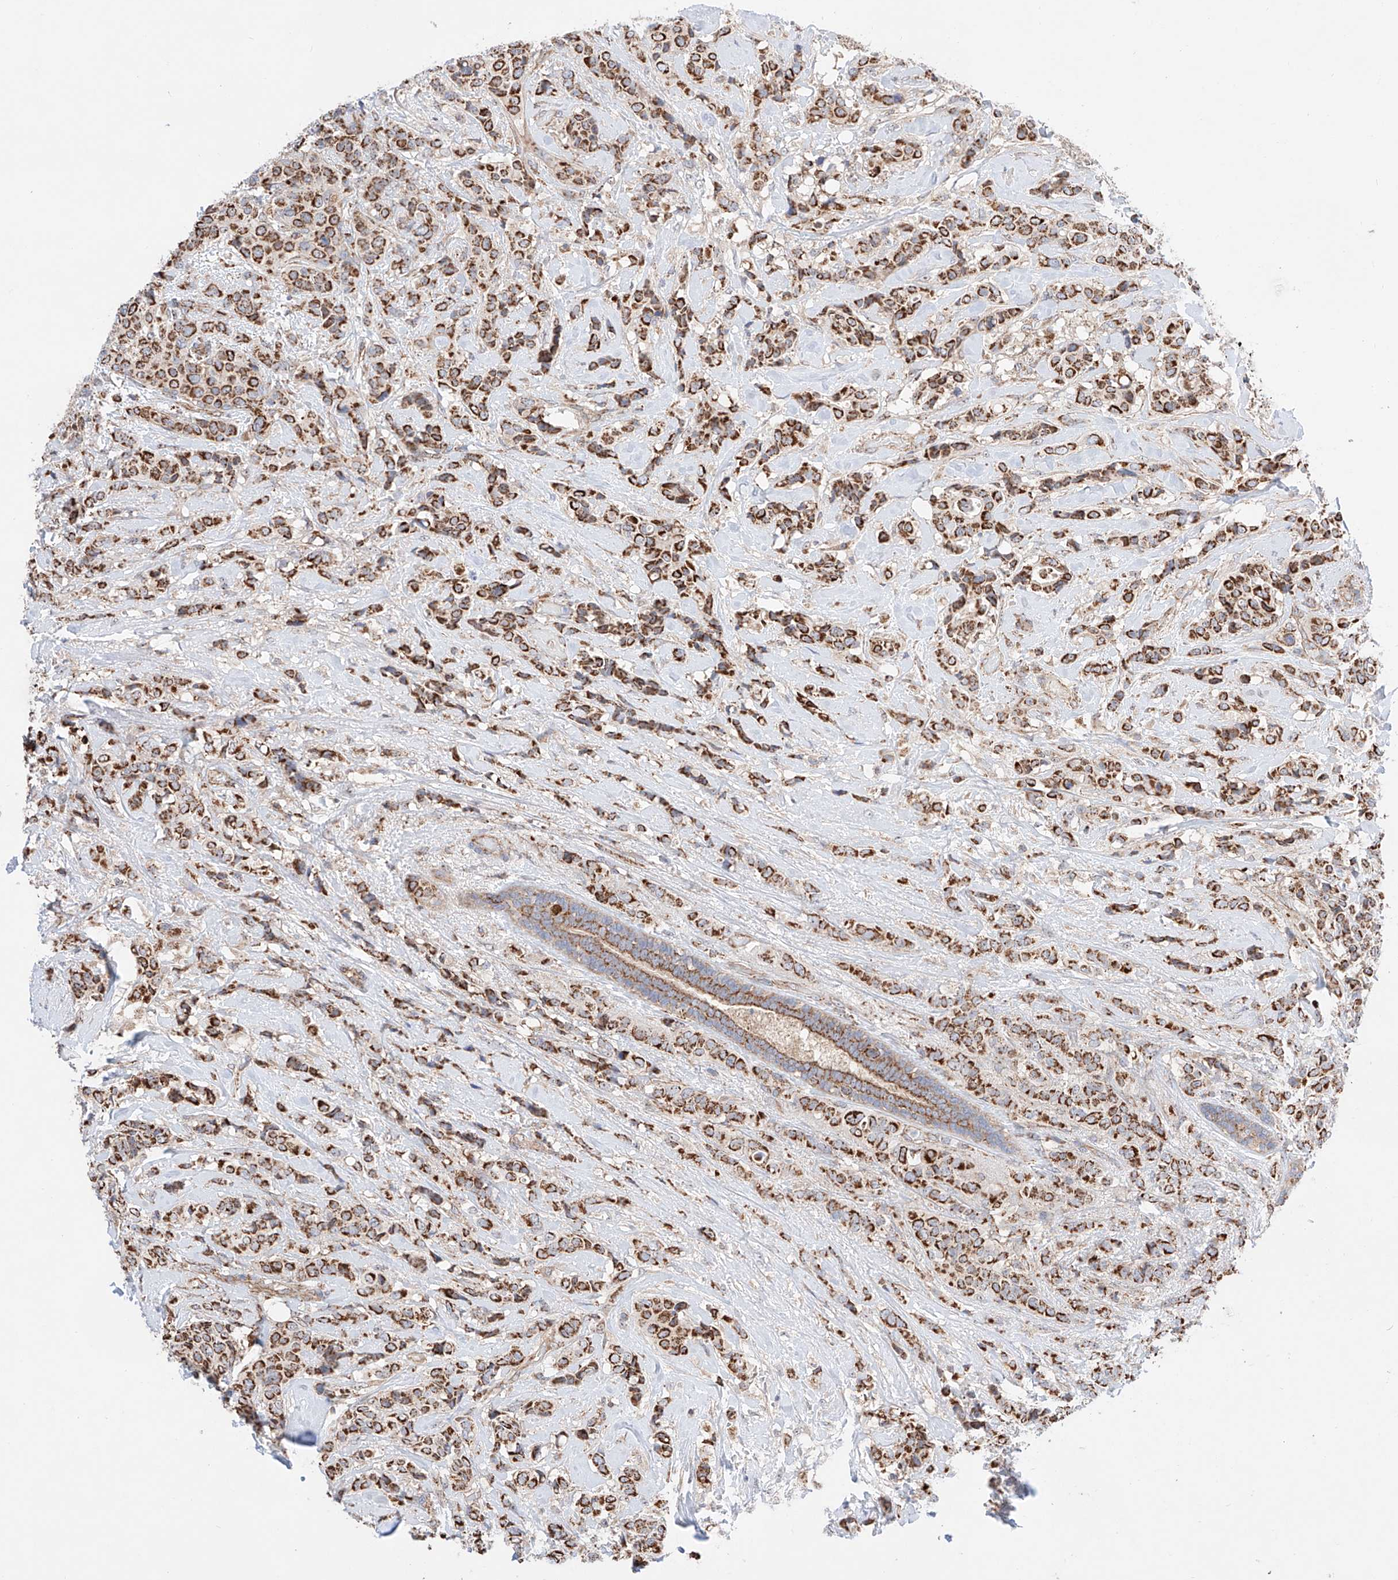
{"staining": {"intensity": "strong", "quantity": ">75%", "location": "cytoplasmic/membranous"}, "tissue": "breast cancer", "cell_type": "Tumor cells", "image_type": "cancer", "snomed": [{"axis": "morphology", "description": "Lobular carcinoma"}, {"axis": "topography", "description": "Breast"}], "caption": "This image displays immunohistochemistry staining of human breast lobular carcinoma, with high strong cytoplasmic/membranous positivity in about >75% of tumor cells.", "gene": "KTI12", "patient": {"sex": "female", "age": 51}}